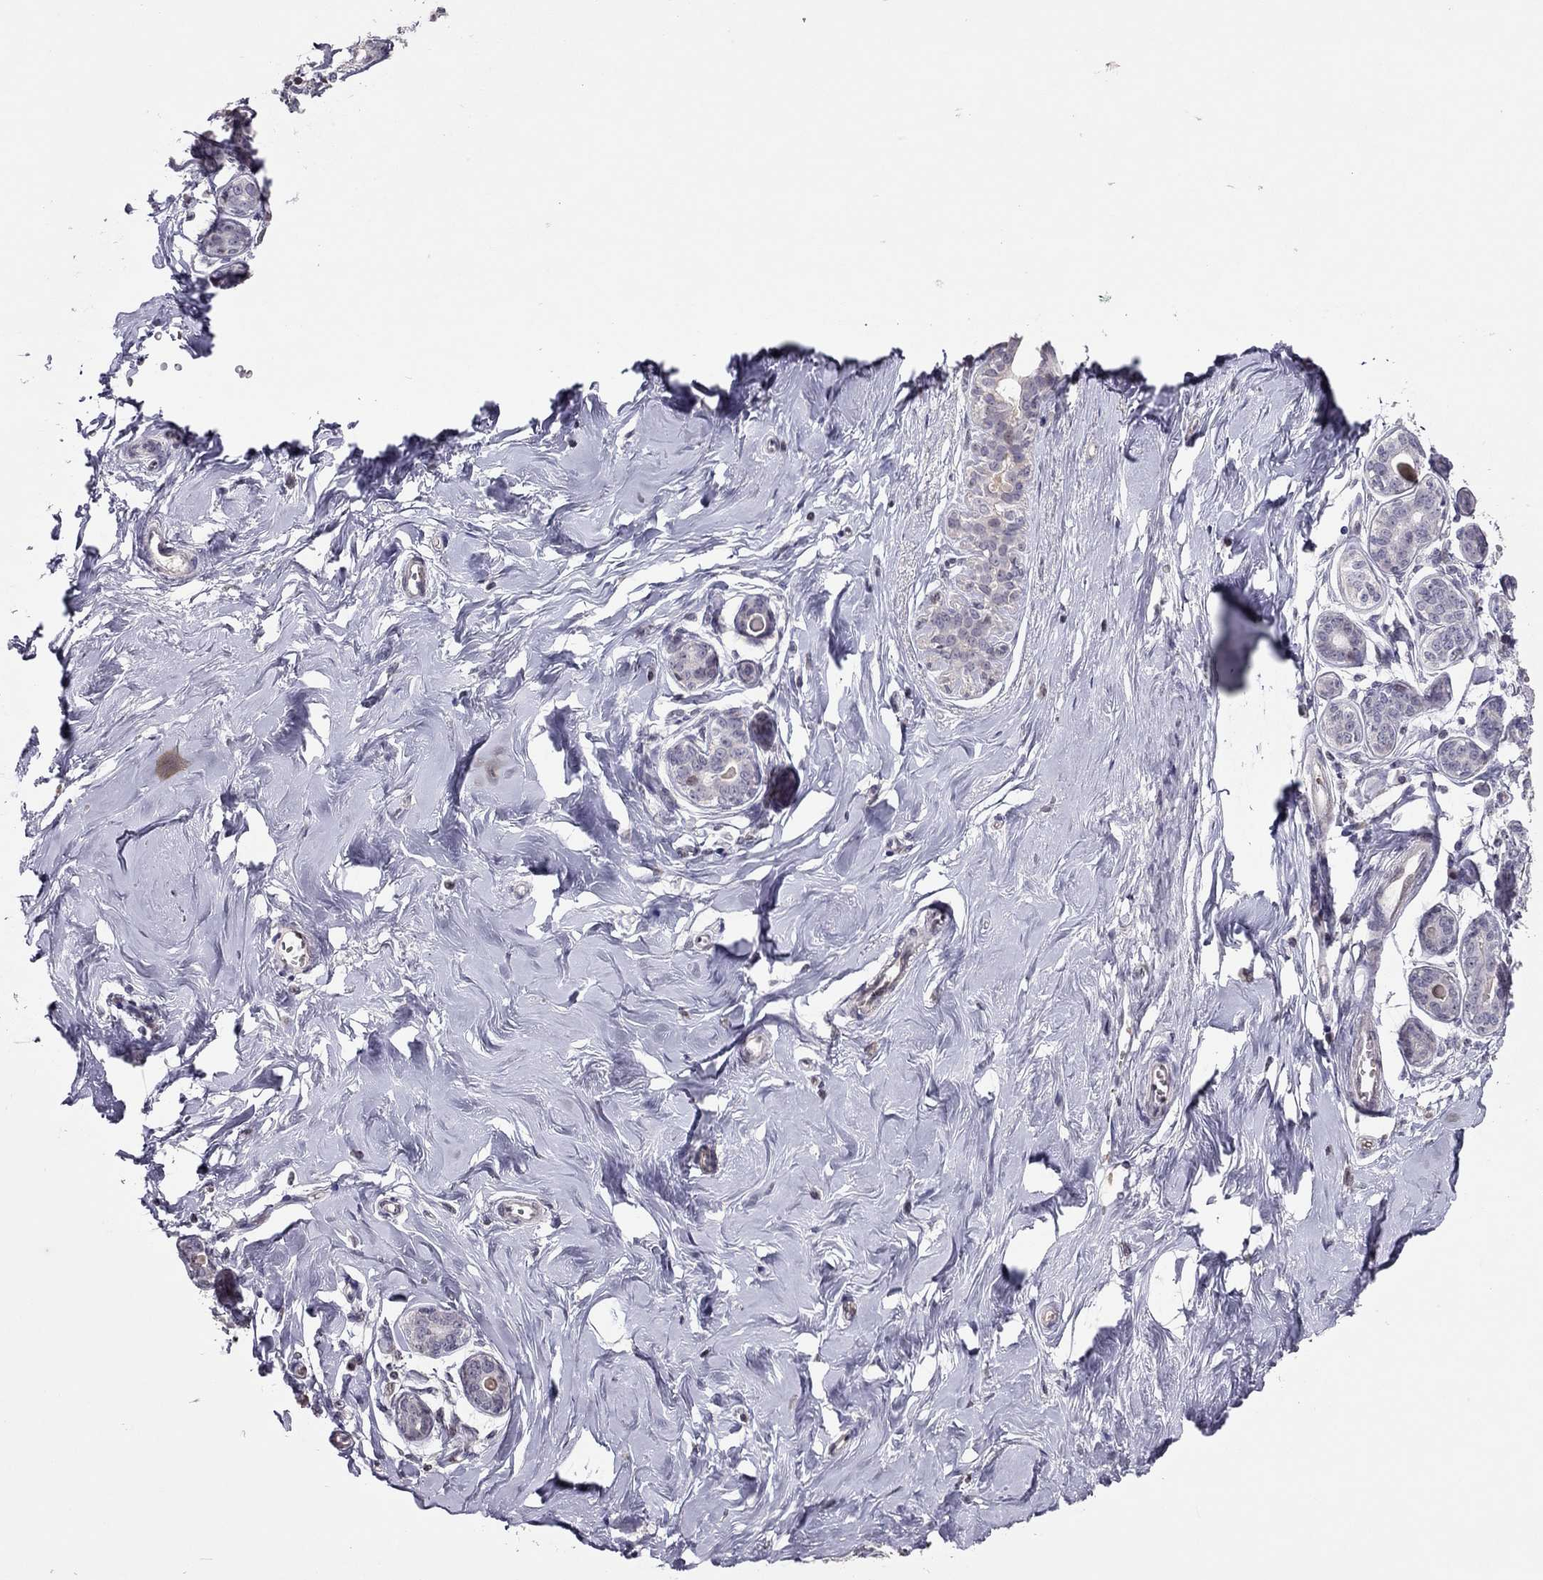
{"staining": {"intensity": "negative", "quantity": "none", "location": "none"}, "tissue": "breast", "cell_type": "Adipocytes", "image_type": "normal", "snomed": [{"axis": "morphology", "description": "Normal tissue, NOS"}, {"axis": "topography", "description": "Skin"}, {"axis": "topography", "description": "Breast"}], "caption": "Image shows no protein staining in adipocytes of unremarkable breast.", "gene": "TSHB", "patient": {"sex": "female", "age": 43}}